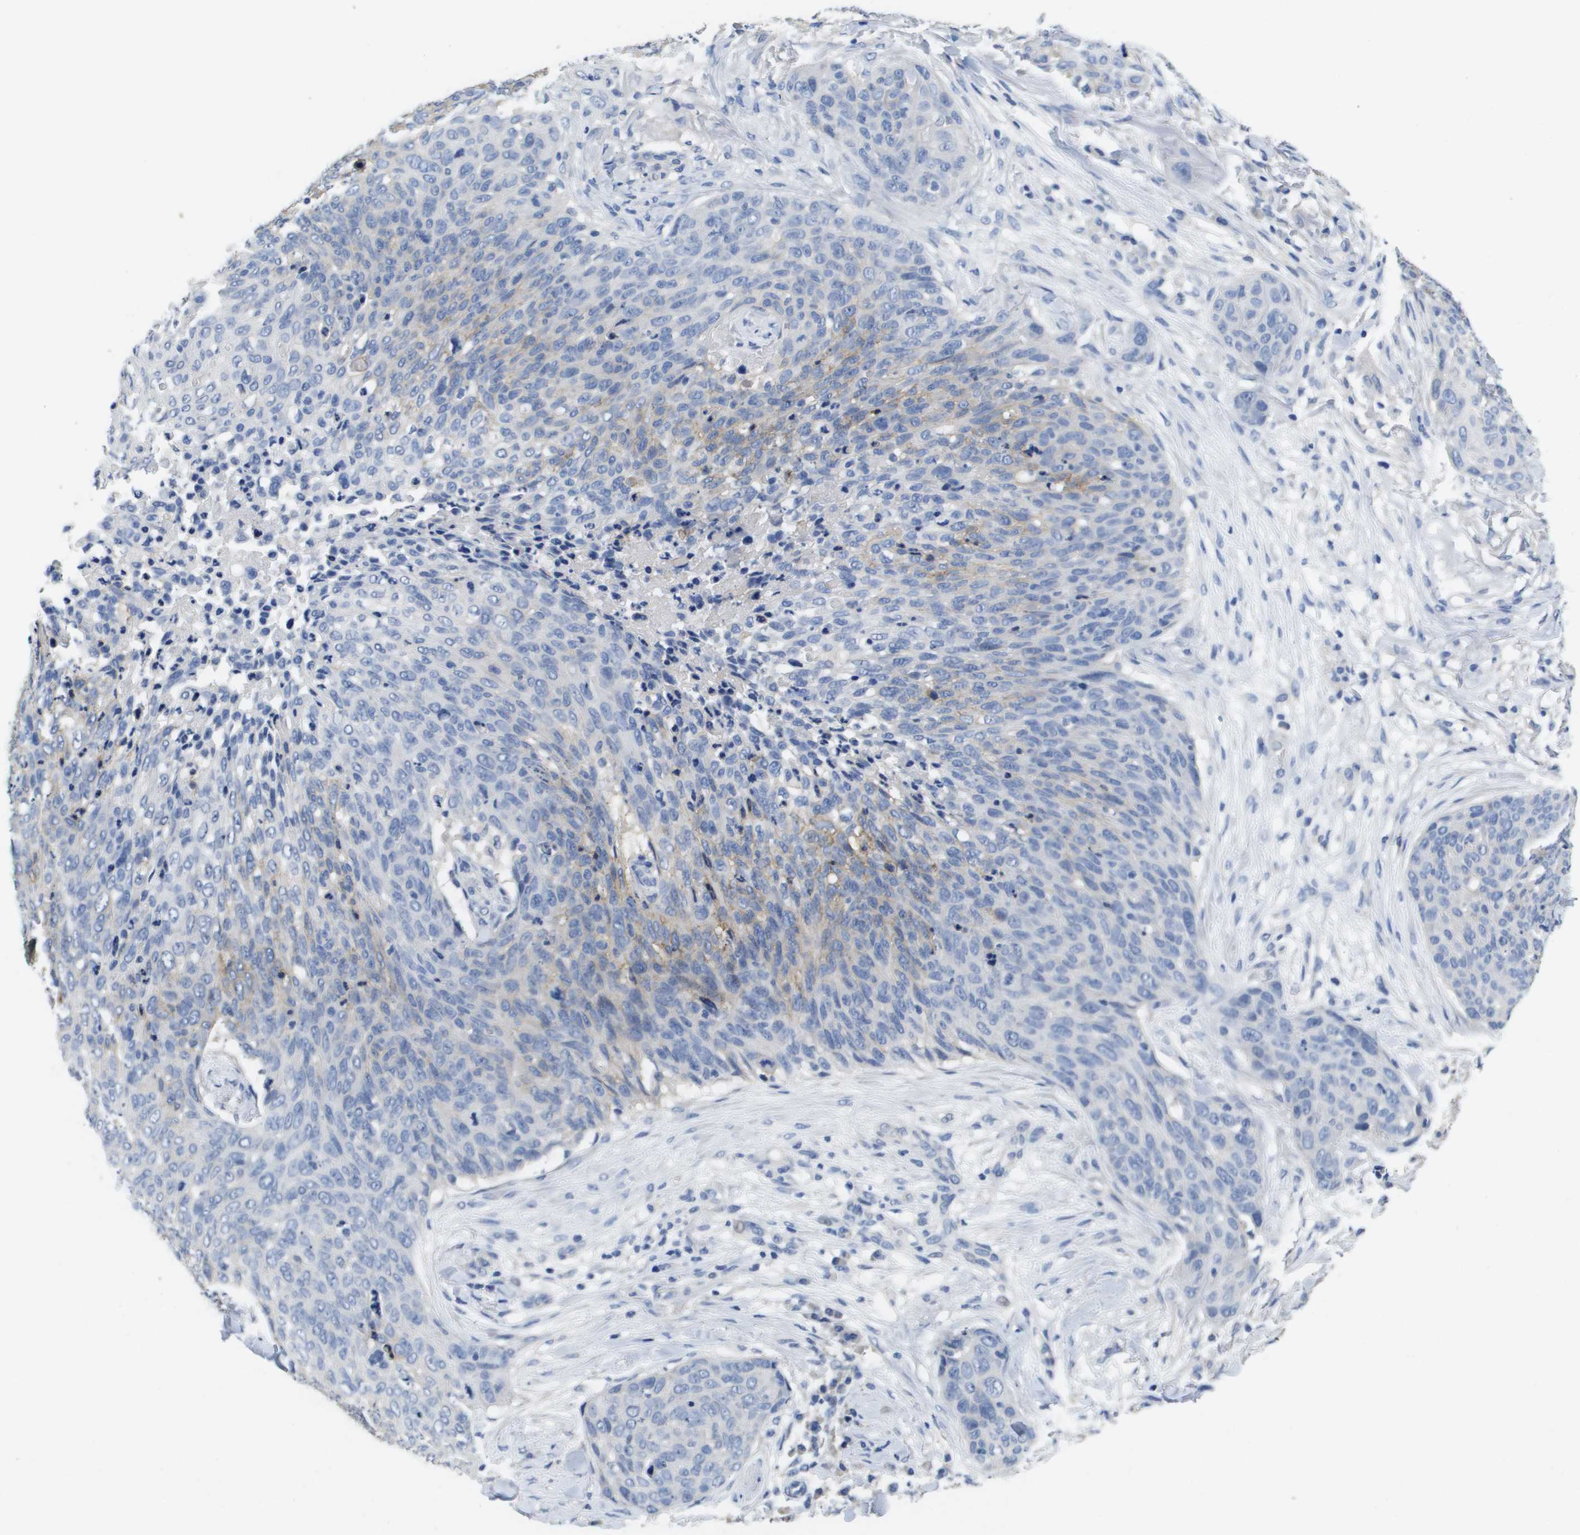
{"staining": {"intensity": "weak", "quantity": "<25%", "location": "cytoplasmic/membranous"}, "tissue": "skin cancer", "cell_type": "Tumor cells", "image_type": "cancer", "snomed": [{"axis": "morphology", "description": "Squamous cell carcinoma in situ, NOS"}, {"axis": "morphology", "description": "Squamous cell carcinoma, NOS"}, {"axis": "topography", "description": "Skin"}], "caption": "An image of human skin squamous cell carcinoma is negative for staining in tumor cells.", "gene": "CA9", "patient": {"sex": "male", "age": 93}}